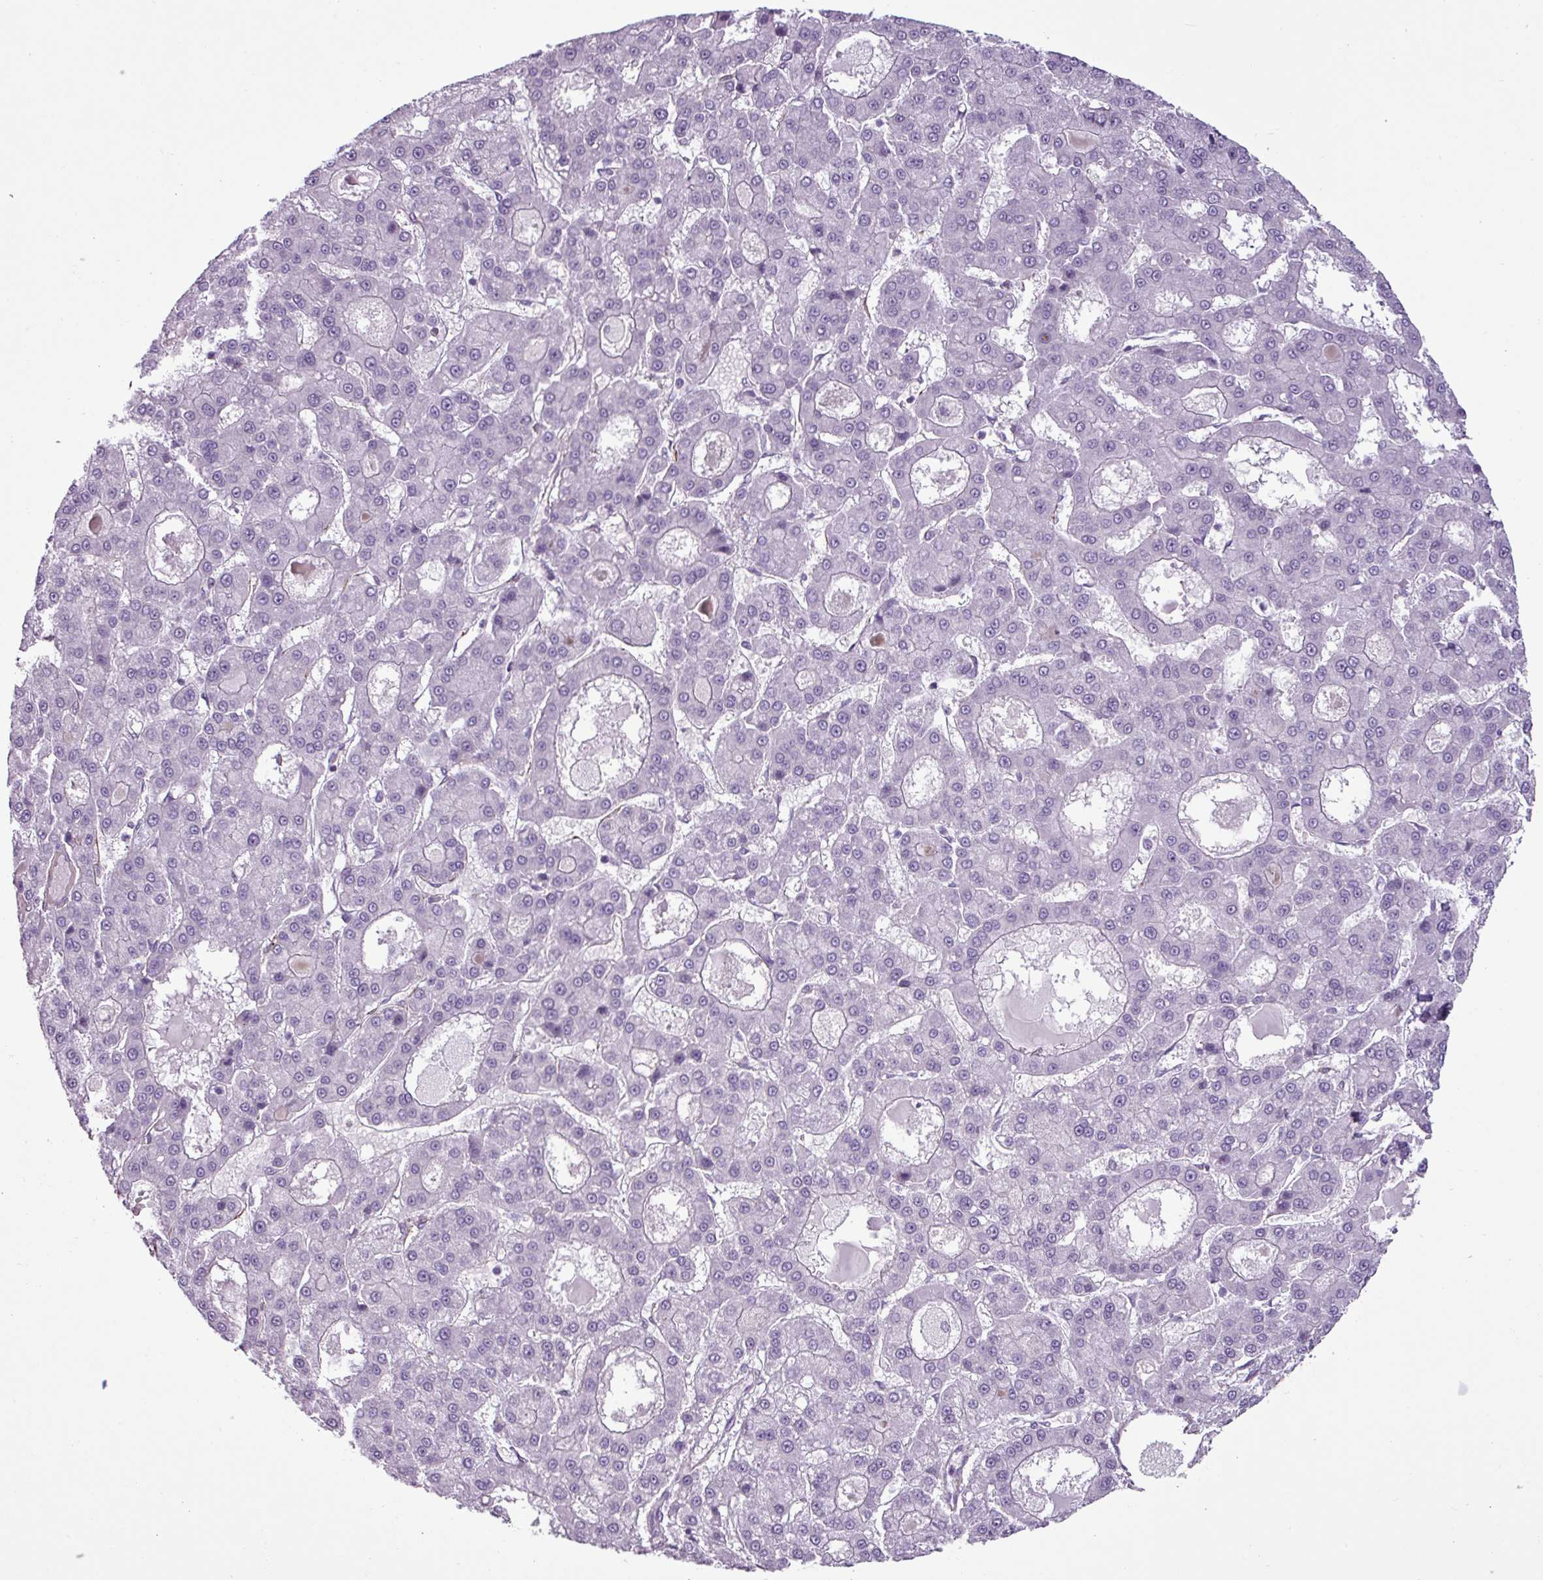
{"staining": {"intensity": "negative", "quantity": "none", "location": "none"}, "tissue": "liver cancer", "cell_type": "Tumor cells", "image_type": "cancer", "snomed": [{"axis": "morphology", "description": "Carcinoma, Hepatocellular, NOS"}, {"axis": "topography", "description": "Liver"}], "caption": "Liver cancer stained for a protein using immunohistochemistry demonstrates no staining tumor cells.", "gene": "ATP10A", "patient": {"sex": "male", "age": 70}}